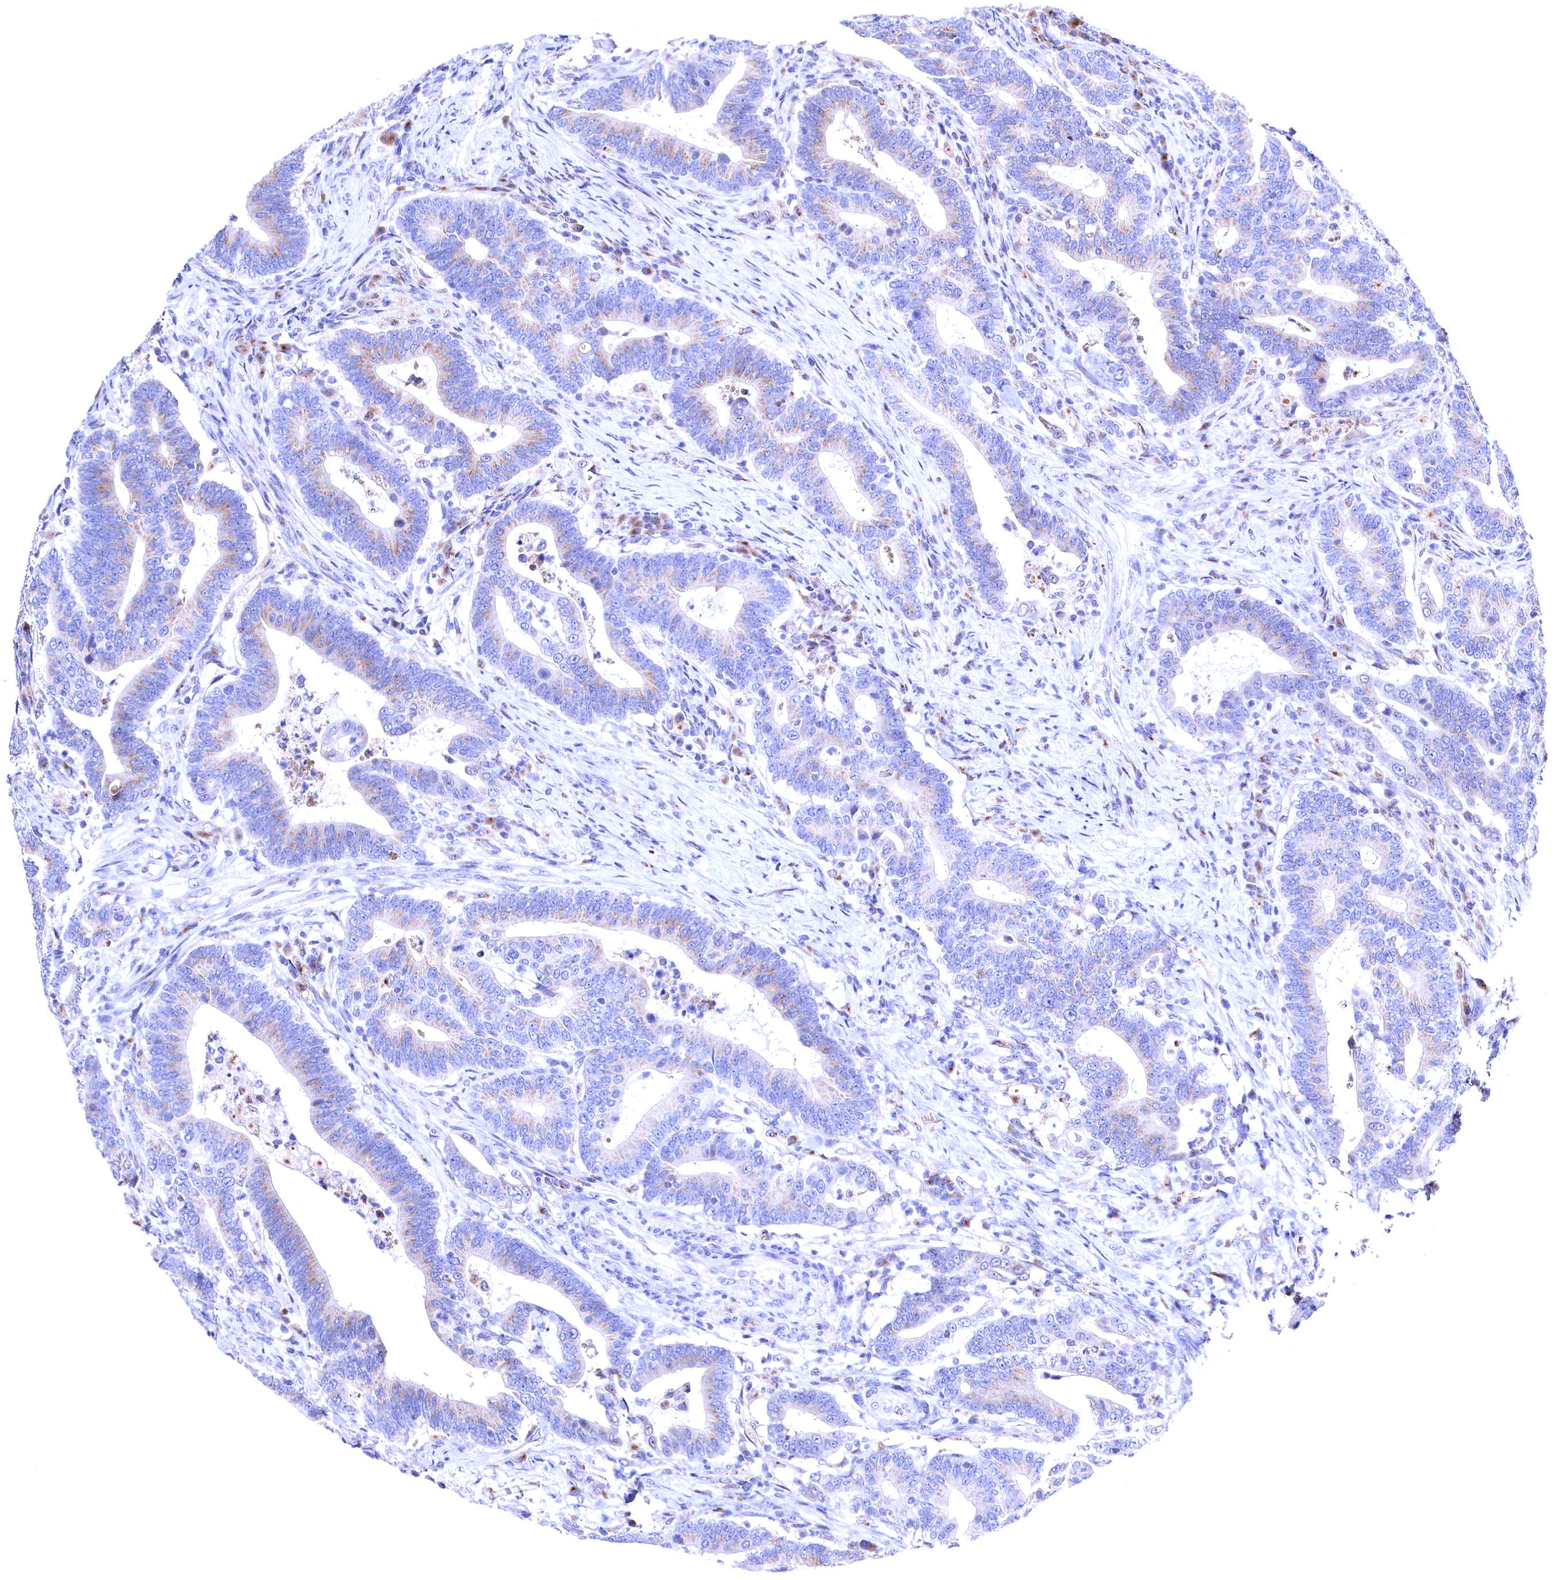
{"staining": {"intensity": "moderate", "quantity": "<25%", "location": "cytoplasmic/membranous"}, "tissue": "colorectal cancer", "cell_type": "Tumor cells", "image_type": "cancer", "snomed": [{"axis": "morphology", "description": "Adenocarcinoma, NOS"}, {"axis": "topography", "description": "Colon"}], "caption": "DAB immunohistochemical staining of adenocarcinoma (colorectal) demonstrates moderate cytoplasmic/membranous protein expression in approximately <25% of tumor cells. (DAB = brown stain, brightfield microscopy at high magnification).", "gene": "GPR108", "patient": {"sex": "female", "age": 66}}